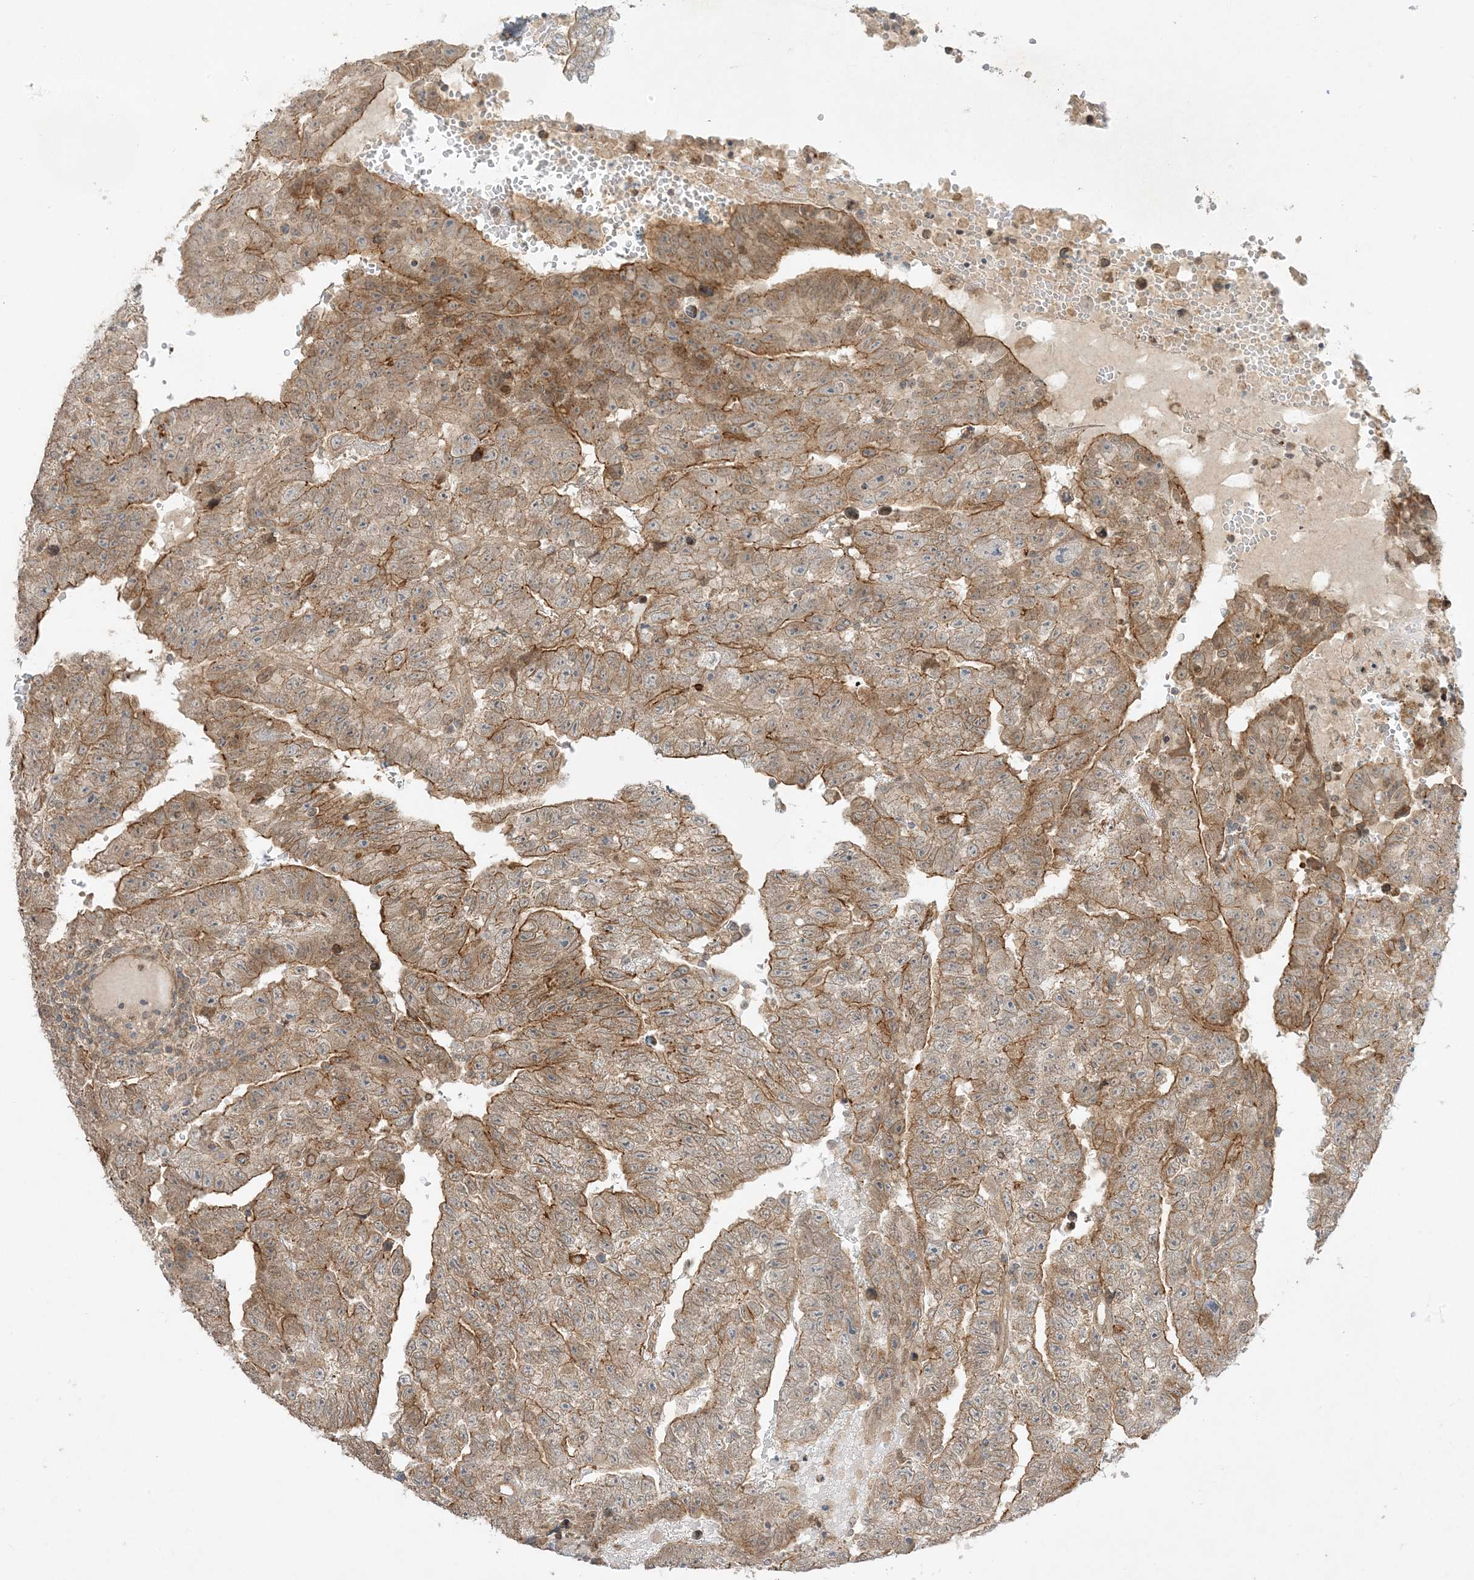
{"staining": {"intensity": "moderate", "quantity": ">75%", "location": "cytoplasmic/membranous"}, "tissue": "testis cancer", "cell_type": "Tumor cells", "image_type": "cancer", "snomed": [{"axis": "morphology", "description": "Carcinoma, Embryonal, NOS"}, {"axis": "topography", "description": "Testis"}], "caption": "IHC photomicrograph of neoplastic tissue: testis cancer (embryonal carcinoma) stained using immunohistochemistry (IHC) demonstrates medium levels of moderate protein expression localized specifically in the cytoplasmic/membranous of tumor cells, appearing as a cytoplasmic/membranous brown color.", "gene": "SCARF2", "patient": {"sex": "male", "age": 25}}